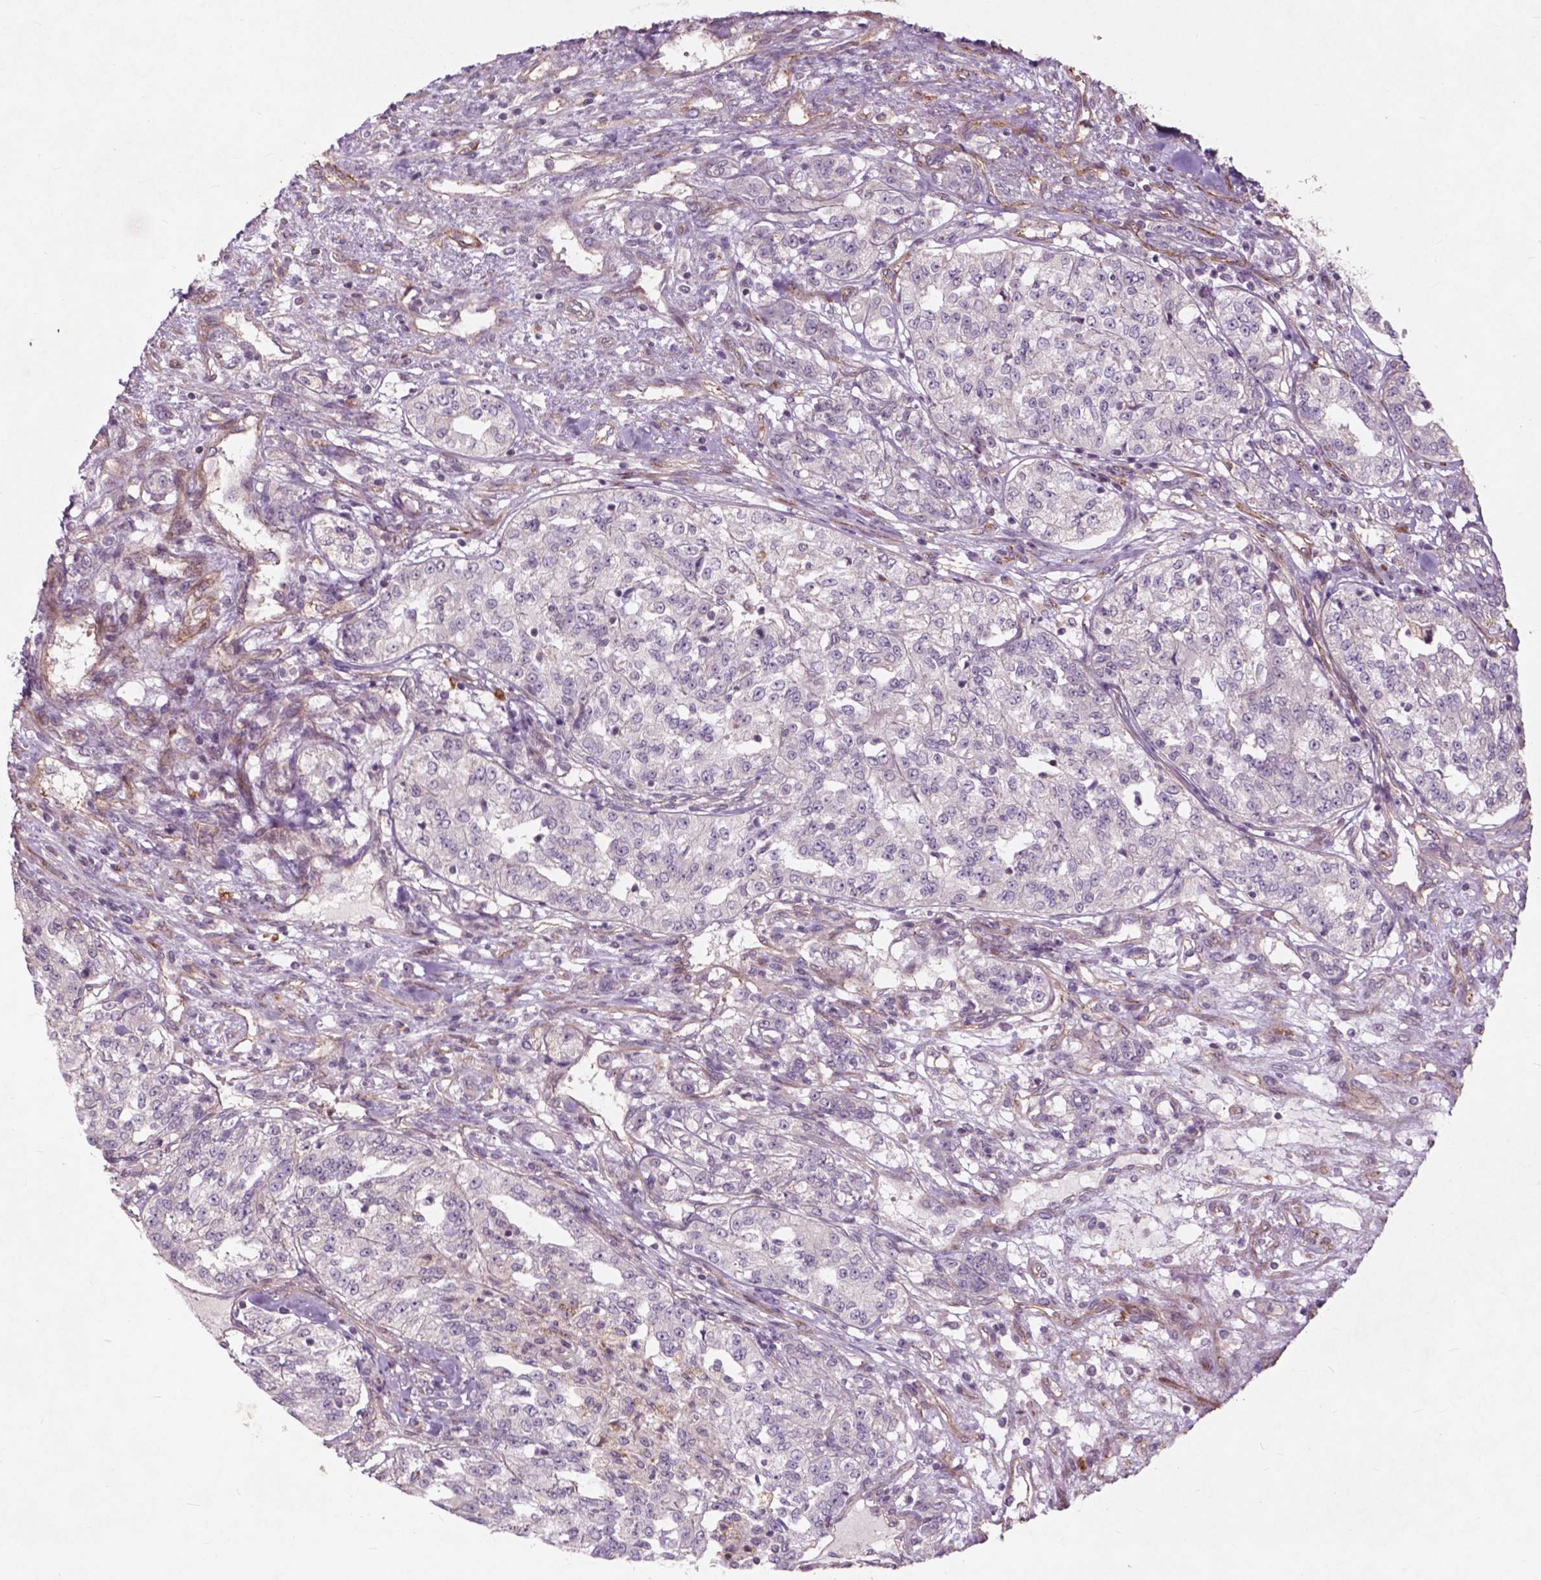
{"staining": {"intensity": "negative", "quantity": "none", "location": "none"}, "tissue": "renal cancer", "cell_type": "Tumor cells", "image_type": "cancer", "snomed": [{"axis": "morphology", "description": "Adenocarcinoma, NOS"}, {"axis": "topography", "description": "Kidney"}], "caption": "Renal cancer (adenocarcinoma) stained for a protein using IHC shows no positivity tumor cells.", "gene": "RFPL4B", "patient": {"sex": "female", "age": 63}}